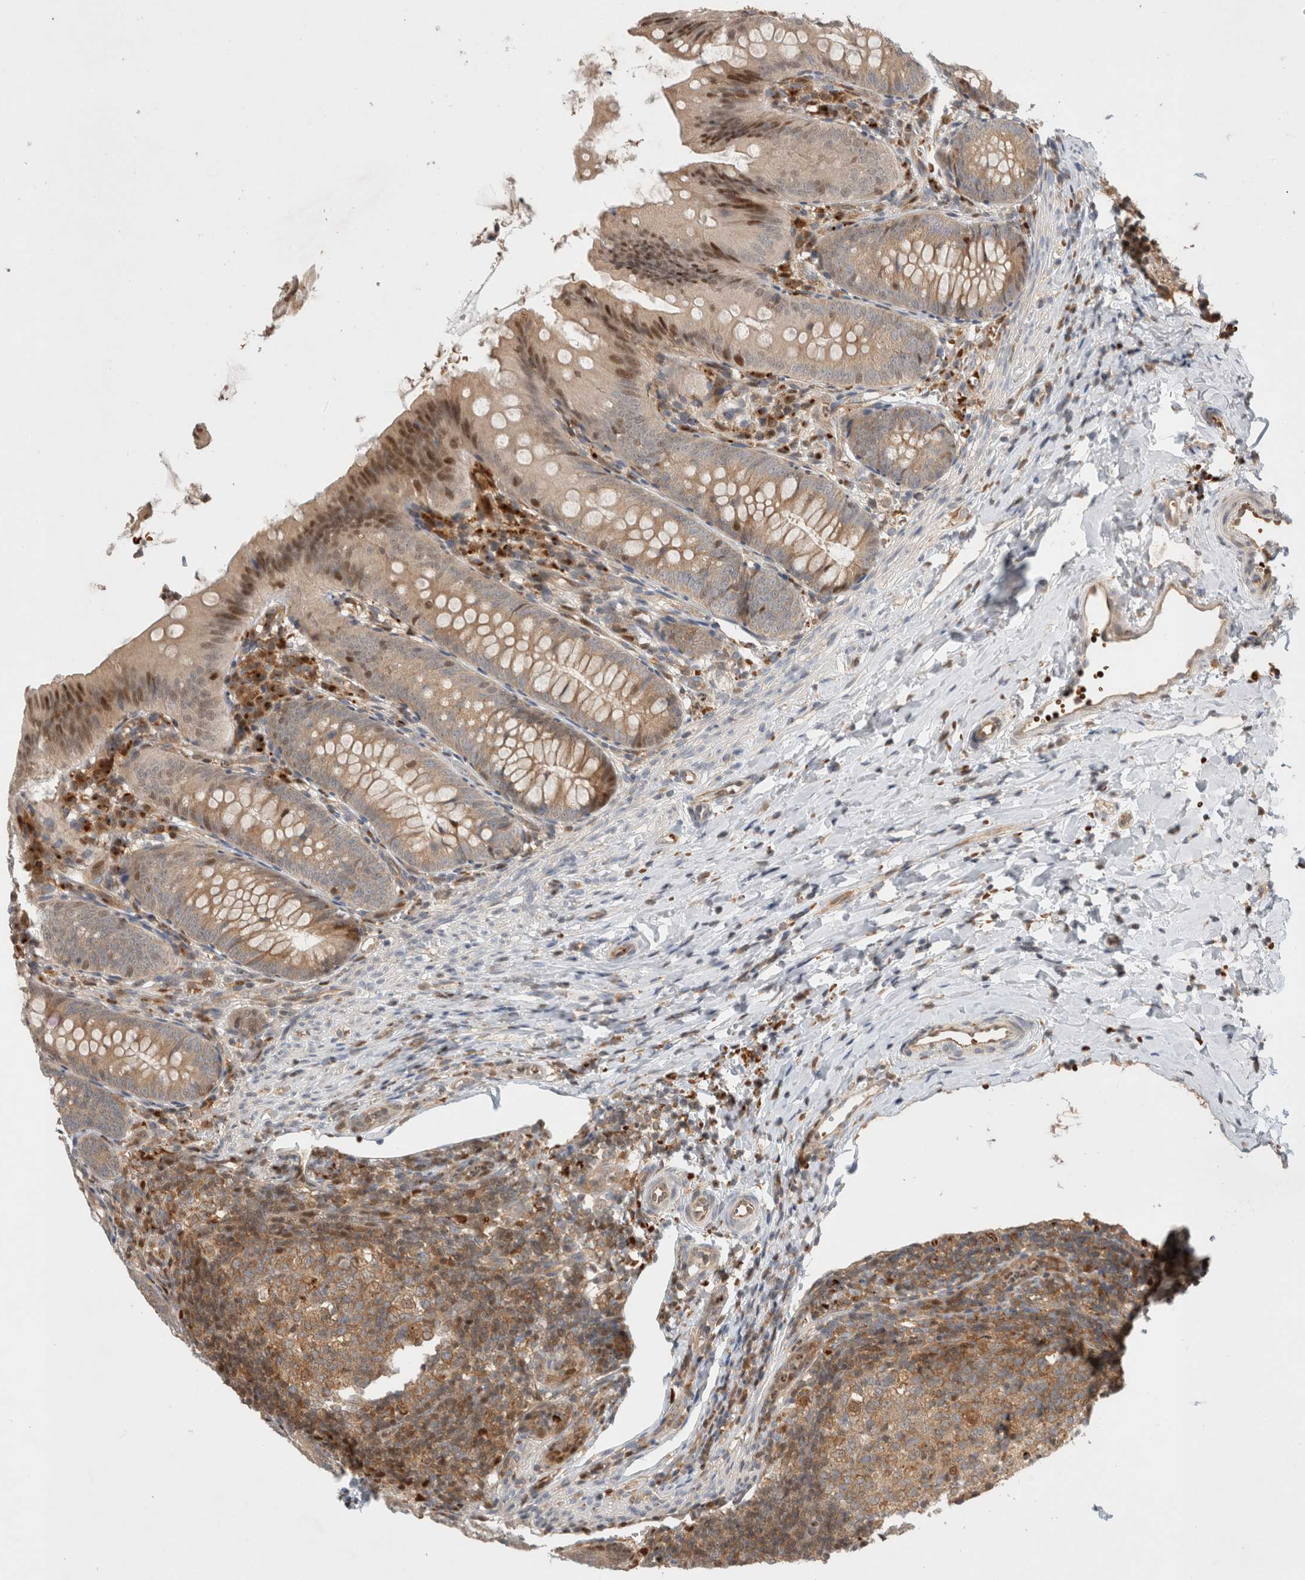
{"staining": {"intensity": "moderate", "quantity": ">75%", "location": "cytoplasmic/membranous,nuclear"}, "tissue": "appendix", "cell_type": "Glandular cells", "image_type": "normal", "snomed": [{"axis": "morphology", "description": "Normal tissue, NOS"}, {"axis": "topography", "description": "Appendix"}], "caption": "Glandular cells exhibit medium levels of moderate cytoplasmic/membranous,nuclear expression in approximately >75% of cells in unremarkable human appendix. (Stains: DAB in brown, nuclei in blue, Microscopy: brightfield microscopy at high magnification).", "gene": "OTUD6B", "patient": {"sex": "male", "age": 1}}